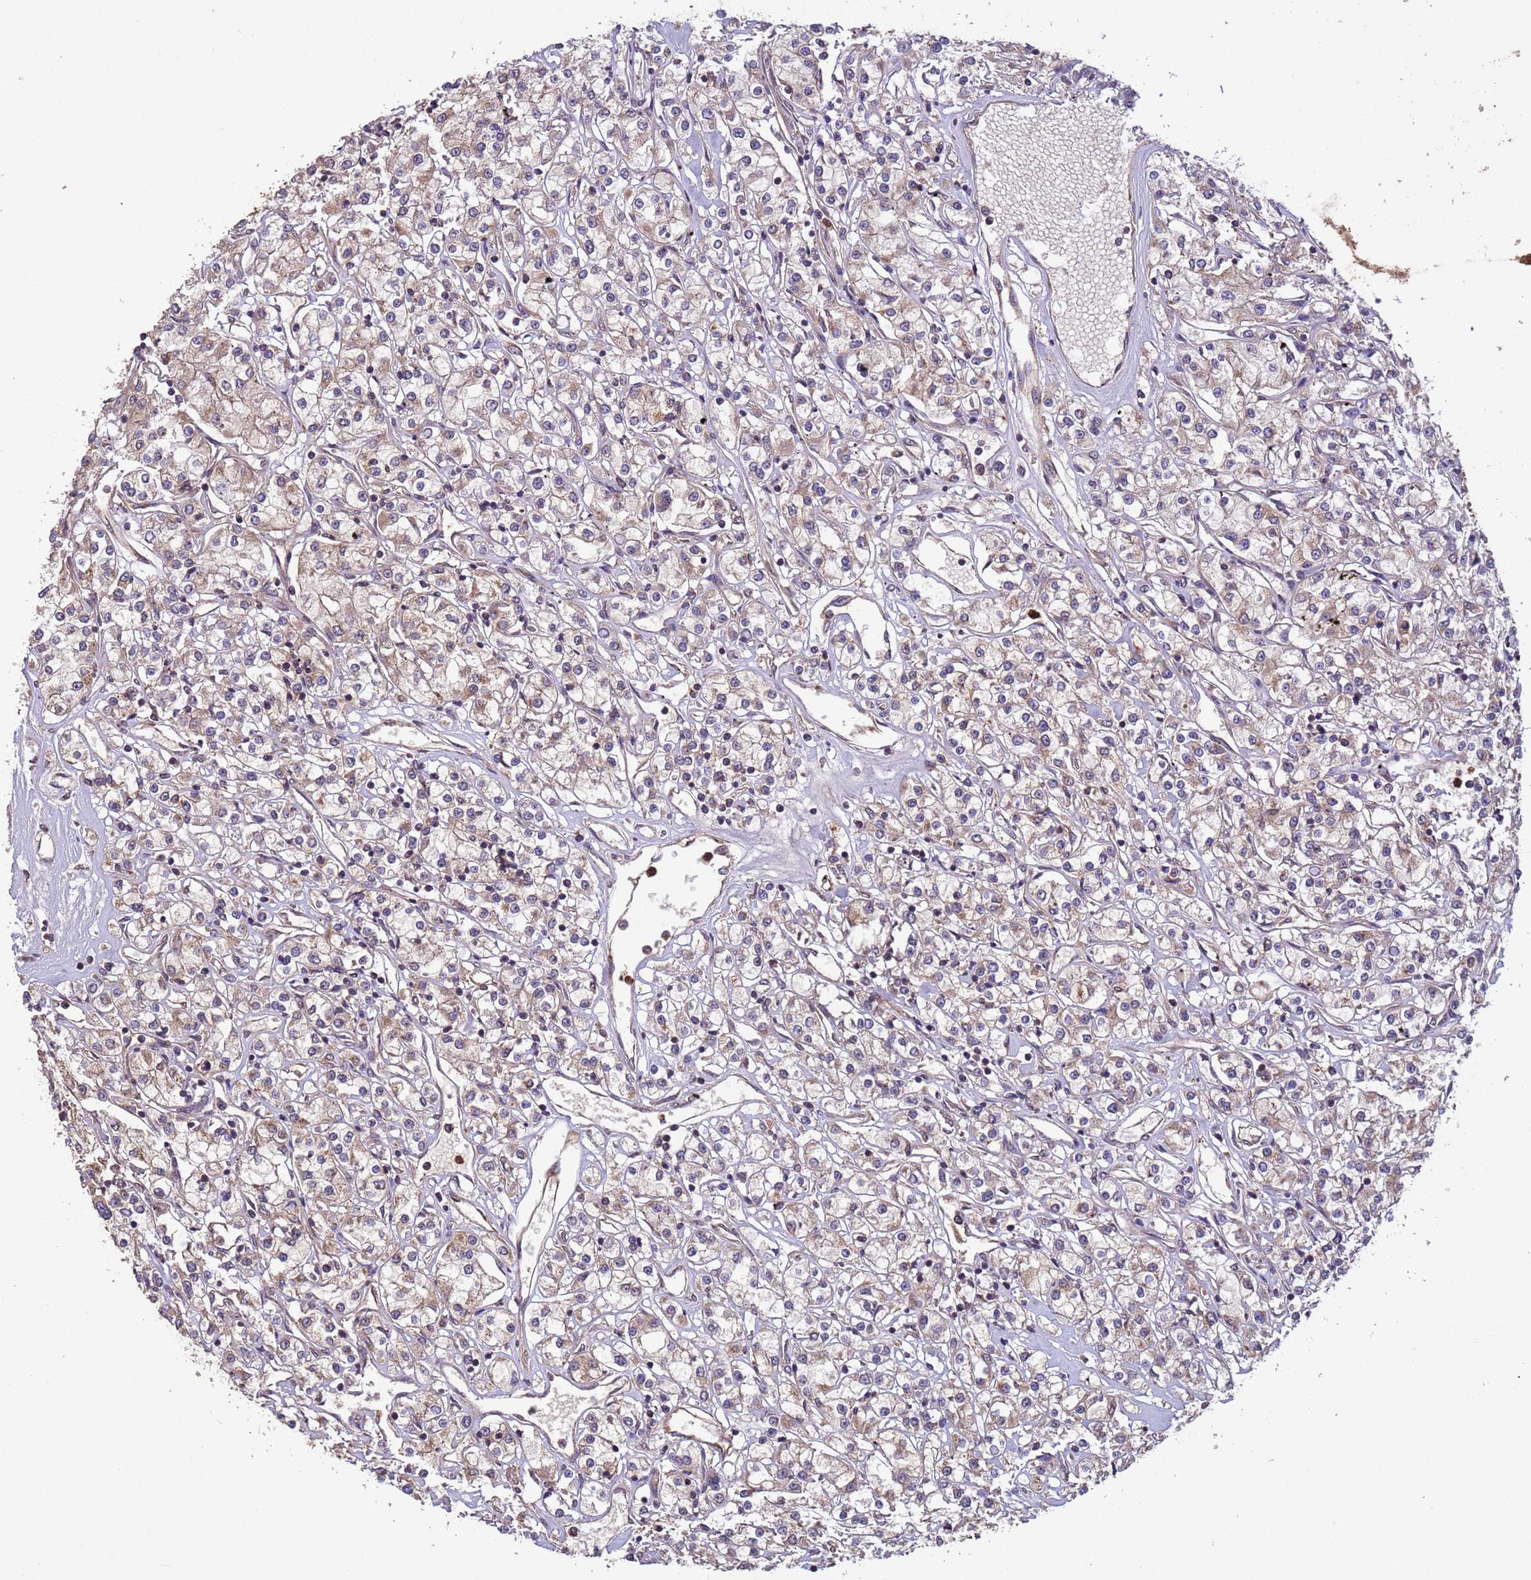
{"staining": {"intensity": "moderate", "quantity": "<25%", "location": "cytoplasmic/membranous"}, "tissue": "renal cancer", "cell_type": "Tumor cells", "image_type": "cancer", "snomed": [{"axis": "morphology", "description": "Adenocarcinoma, NOS"}, {"axis": "topography", "description": "Kidney"}], "caption": "Immunohistochemical staining of human renal cancer (adenocarcinoma) reveals low levels of moderate cytoplasmic/membranous protein expression in about <25% of tumor cells.", "gene": "FASTKD1", "patient": {"sex": "female", "age": 59}}